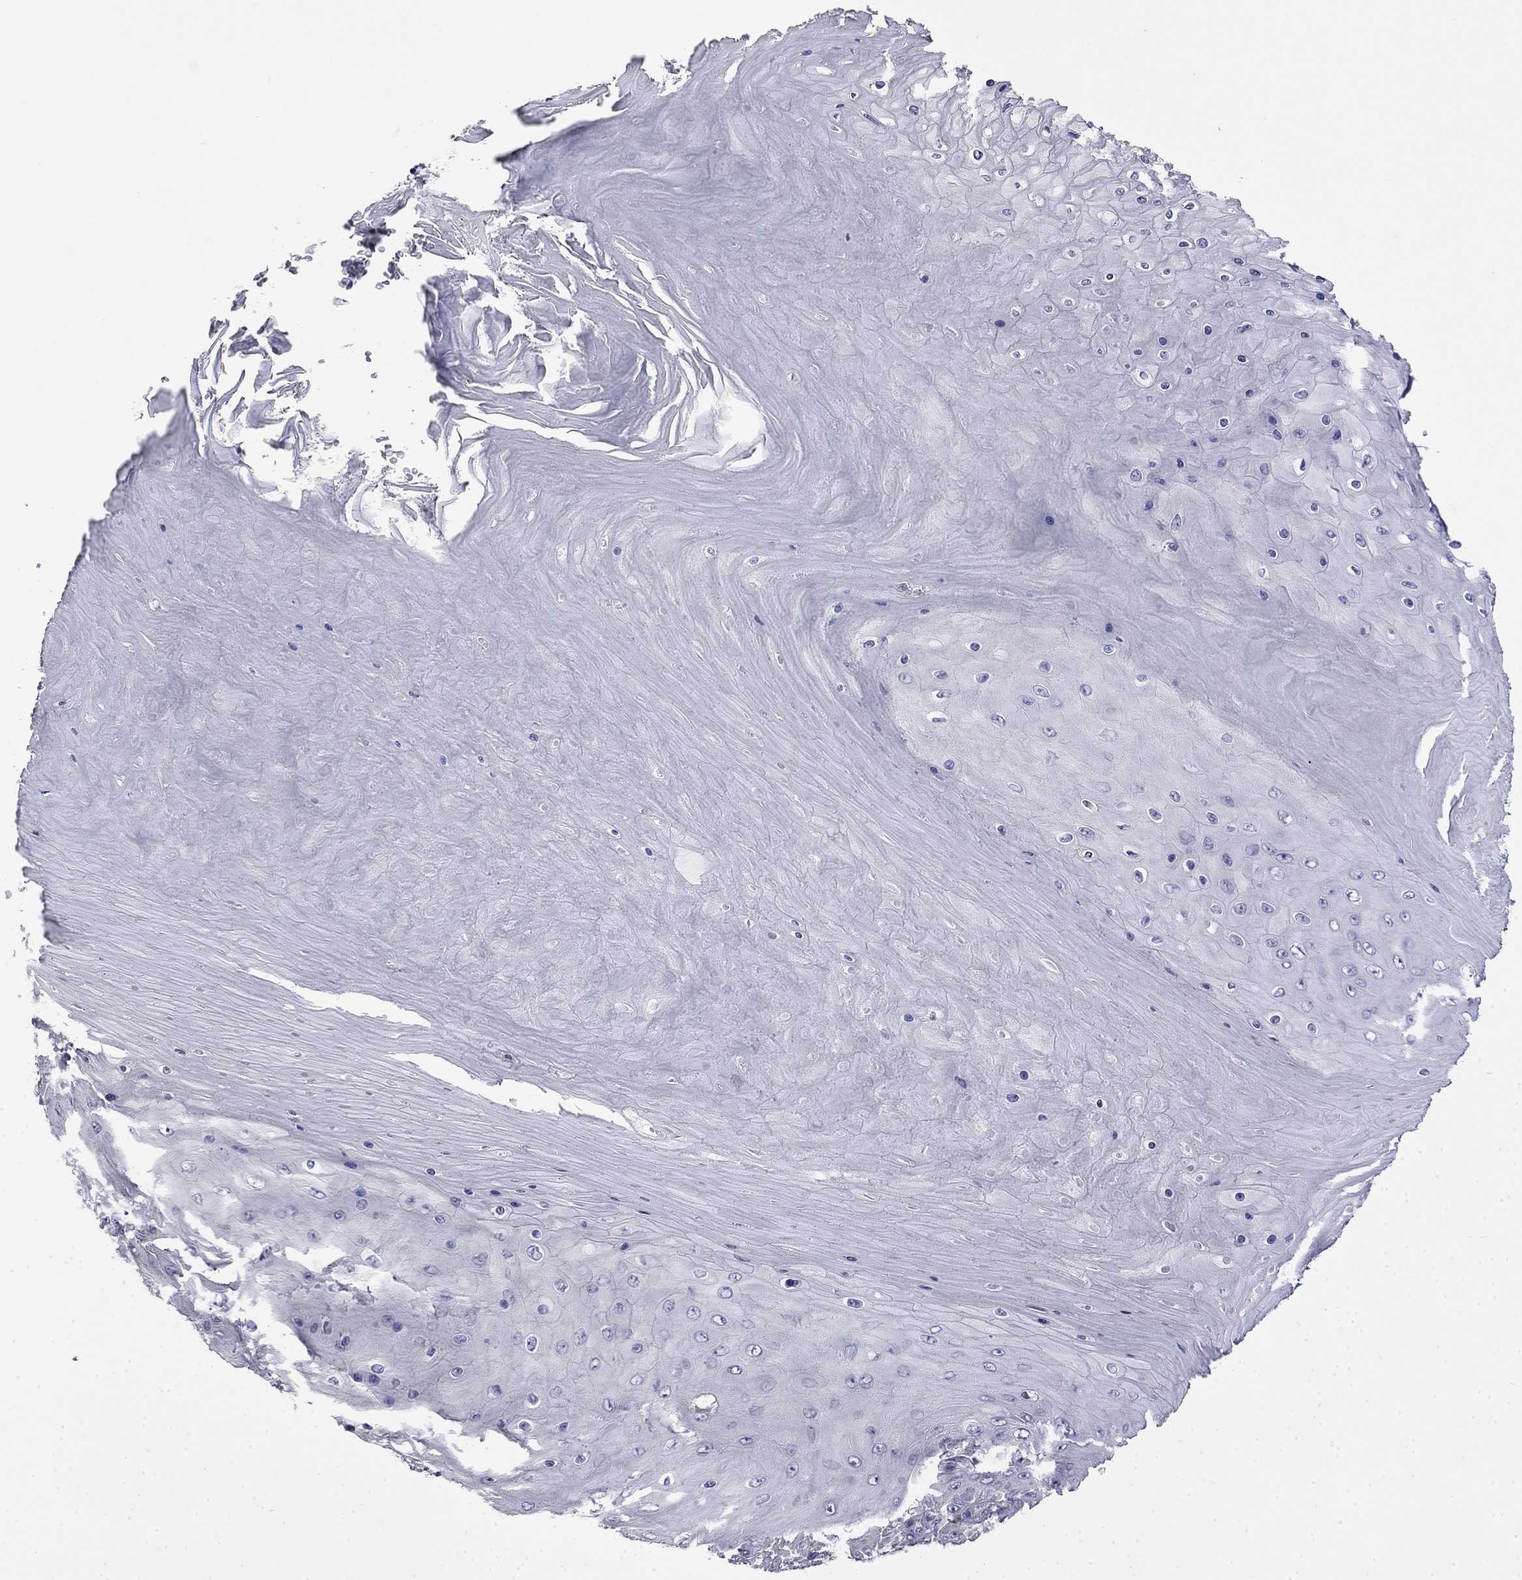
{"staining": {"intensity": "negative", "quantity": "none", "location": "none"}, "tissue": "skin cancer", "cell_type": "Tumor cells", "image_type": "cancer", "snomed": [{"axis": "morphology", "description": "Squamous cell carcinoma, NOS"}, {"axis": "topography", "description": "Skin"}], "caption": "Skin cancer (squamous cell carcinoma) stained for a protein using immunohistochemistry (IHC) displays no expression tumor cells.", "gene": "GUCA1B", "patient": {"sex": "male", "age": 62}}